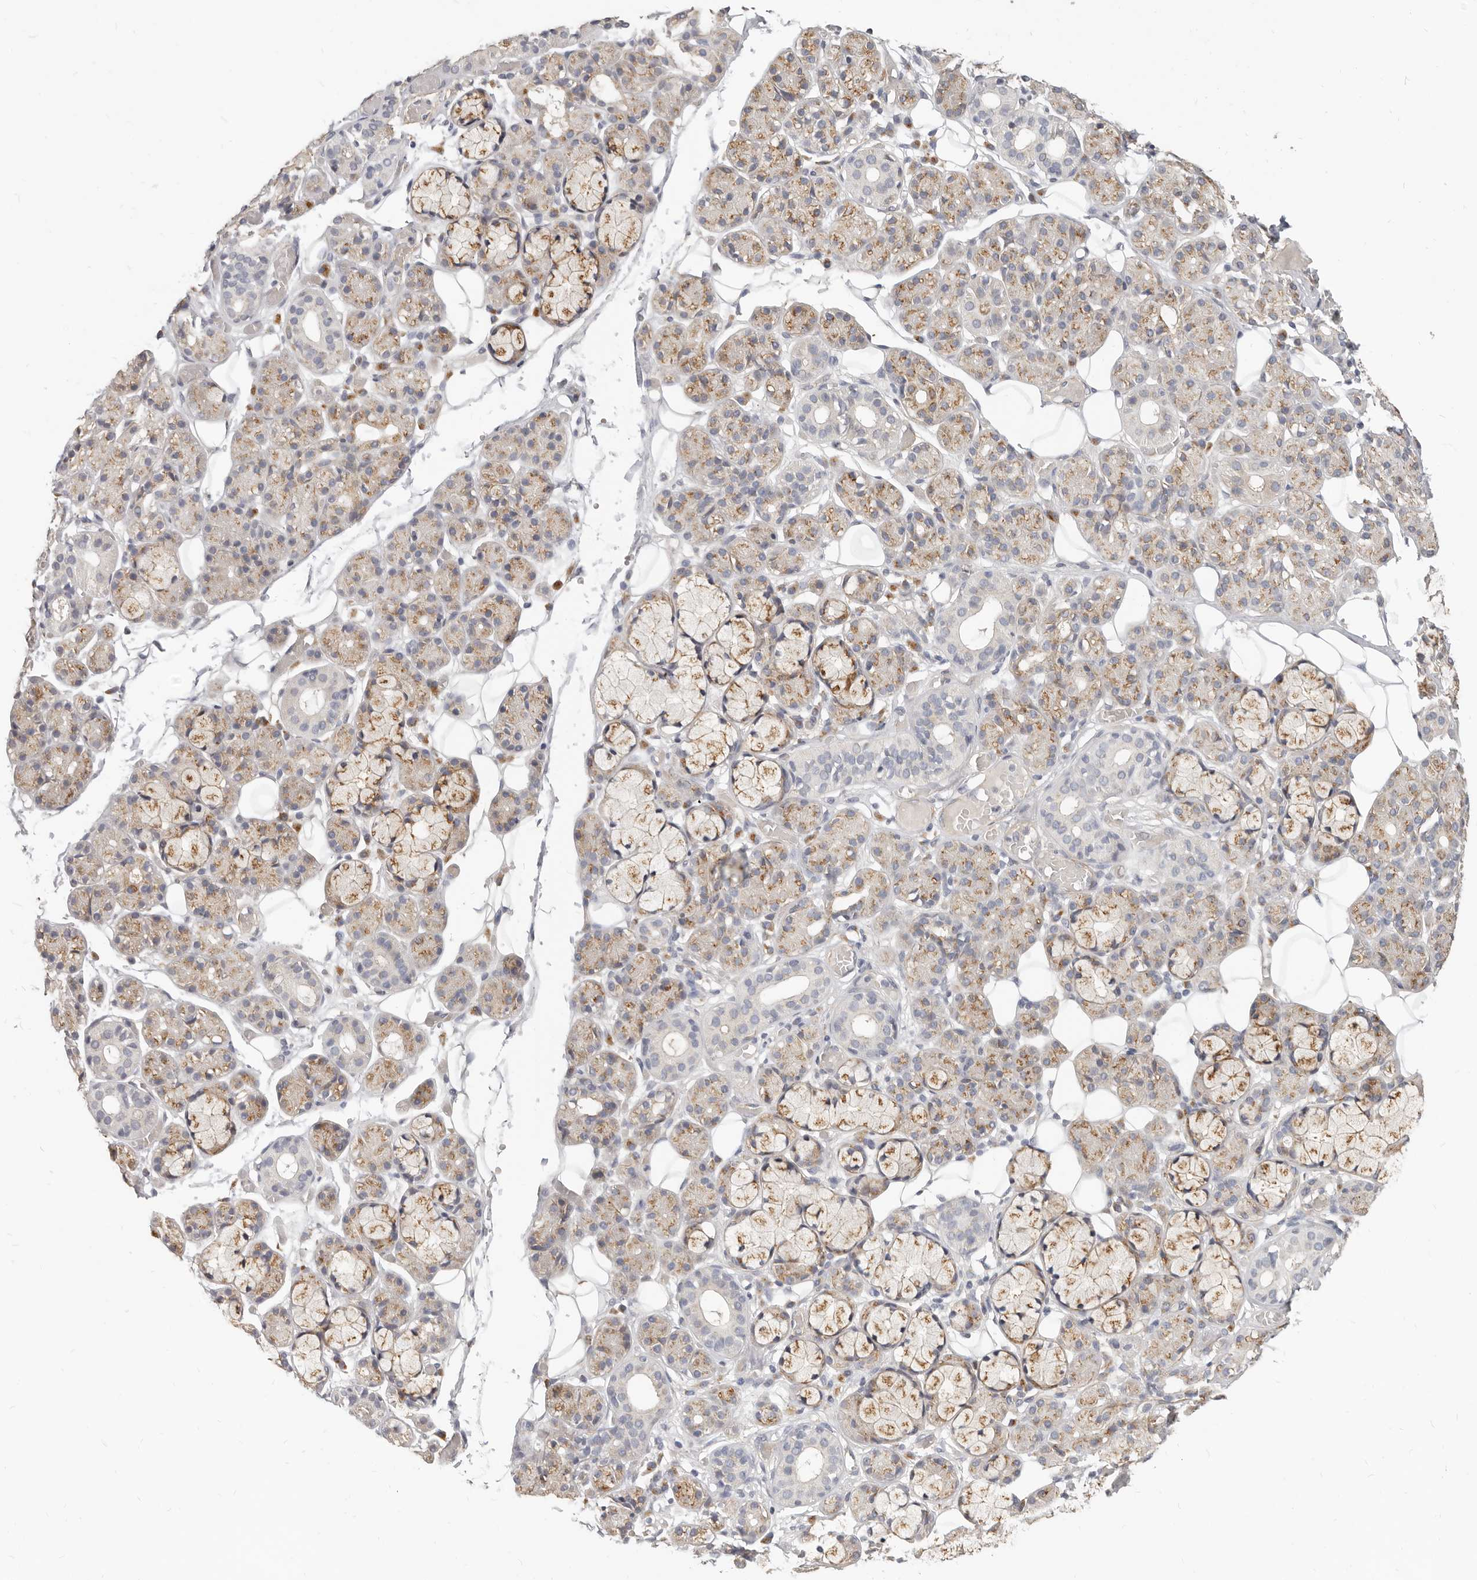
{"staining": {"intensity": "moderate", "quantity": ">75%", "location": "cytoplasmic/membranous"}, "tissue": "salivary gland", "cell_type": "Glandular cells", "image_type": "normal", "snomed": [{"axis": "morphology", "description": "Normal tissue, NOS"}, {"axis": "topography", "description": "Salivary gland"}], "caption": "Immunohistochemical staining of normal salivary gland reveals moderate cytoplasmic/membranous protein expression in approximately >75% of glandular cells.", "gene": "RABAC1", "patient": {"sex": "male", "age": 63}}